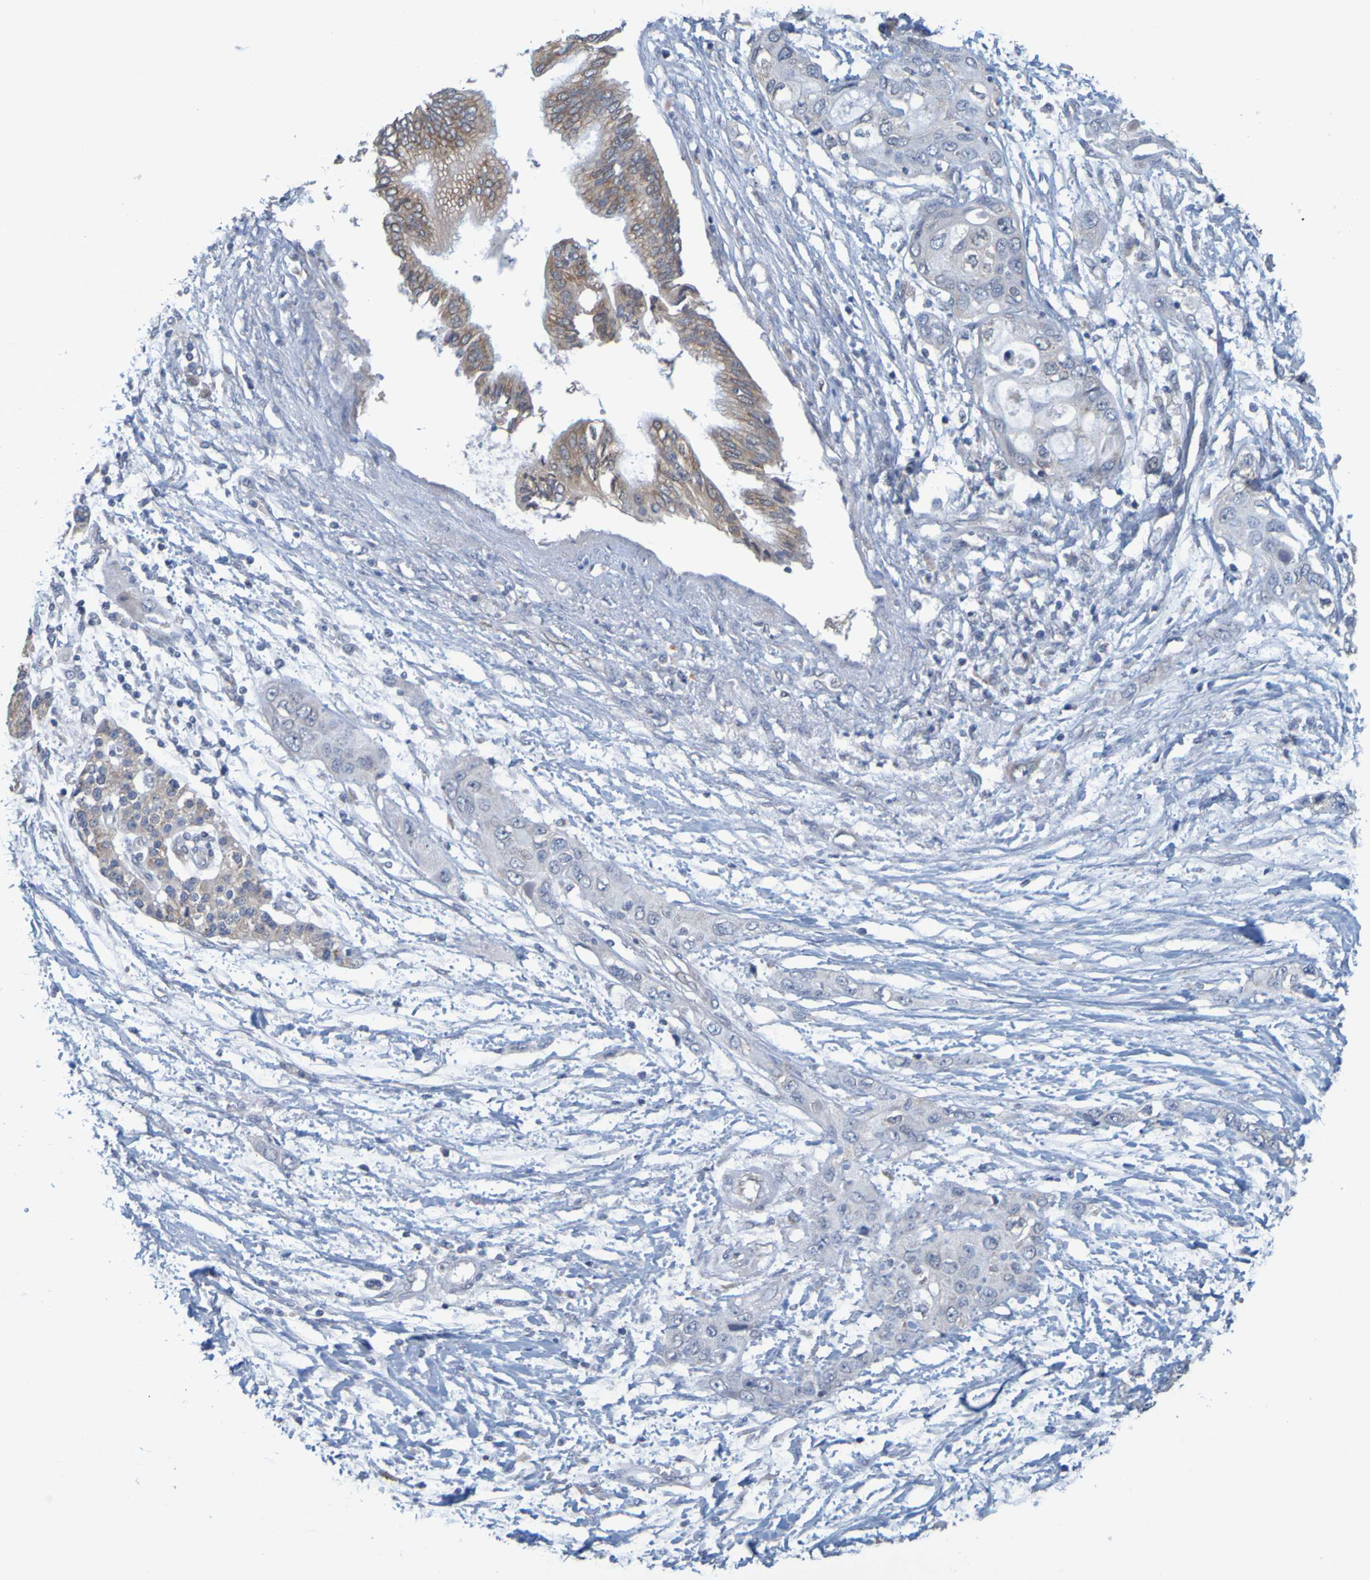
{"staining": {"intensity": "moderate", "quantity": "<25%", "location": "cytoplasmic/membranous"}, "tissue": "pancreatic cancer", "cell_type": "Tumor cells", "image_type": "cancer", "snomed": [{"axis": "morphology", "description": "Adenocarcinoma, NOS"}, {"axis": "topography", "description": "Pancreas"}], "caption": "Brown immunohistochemical staining in human pancreatic adenocarcinoma shows moderate cytoplasmic/membranous staining in about <25% of tumor cells.", "gene": "MOGS", "patient": {"sex": "female", "age": 70}}